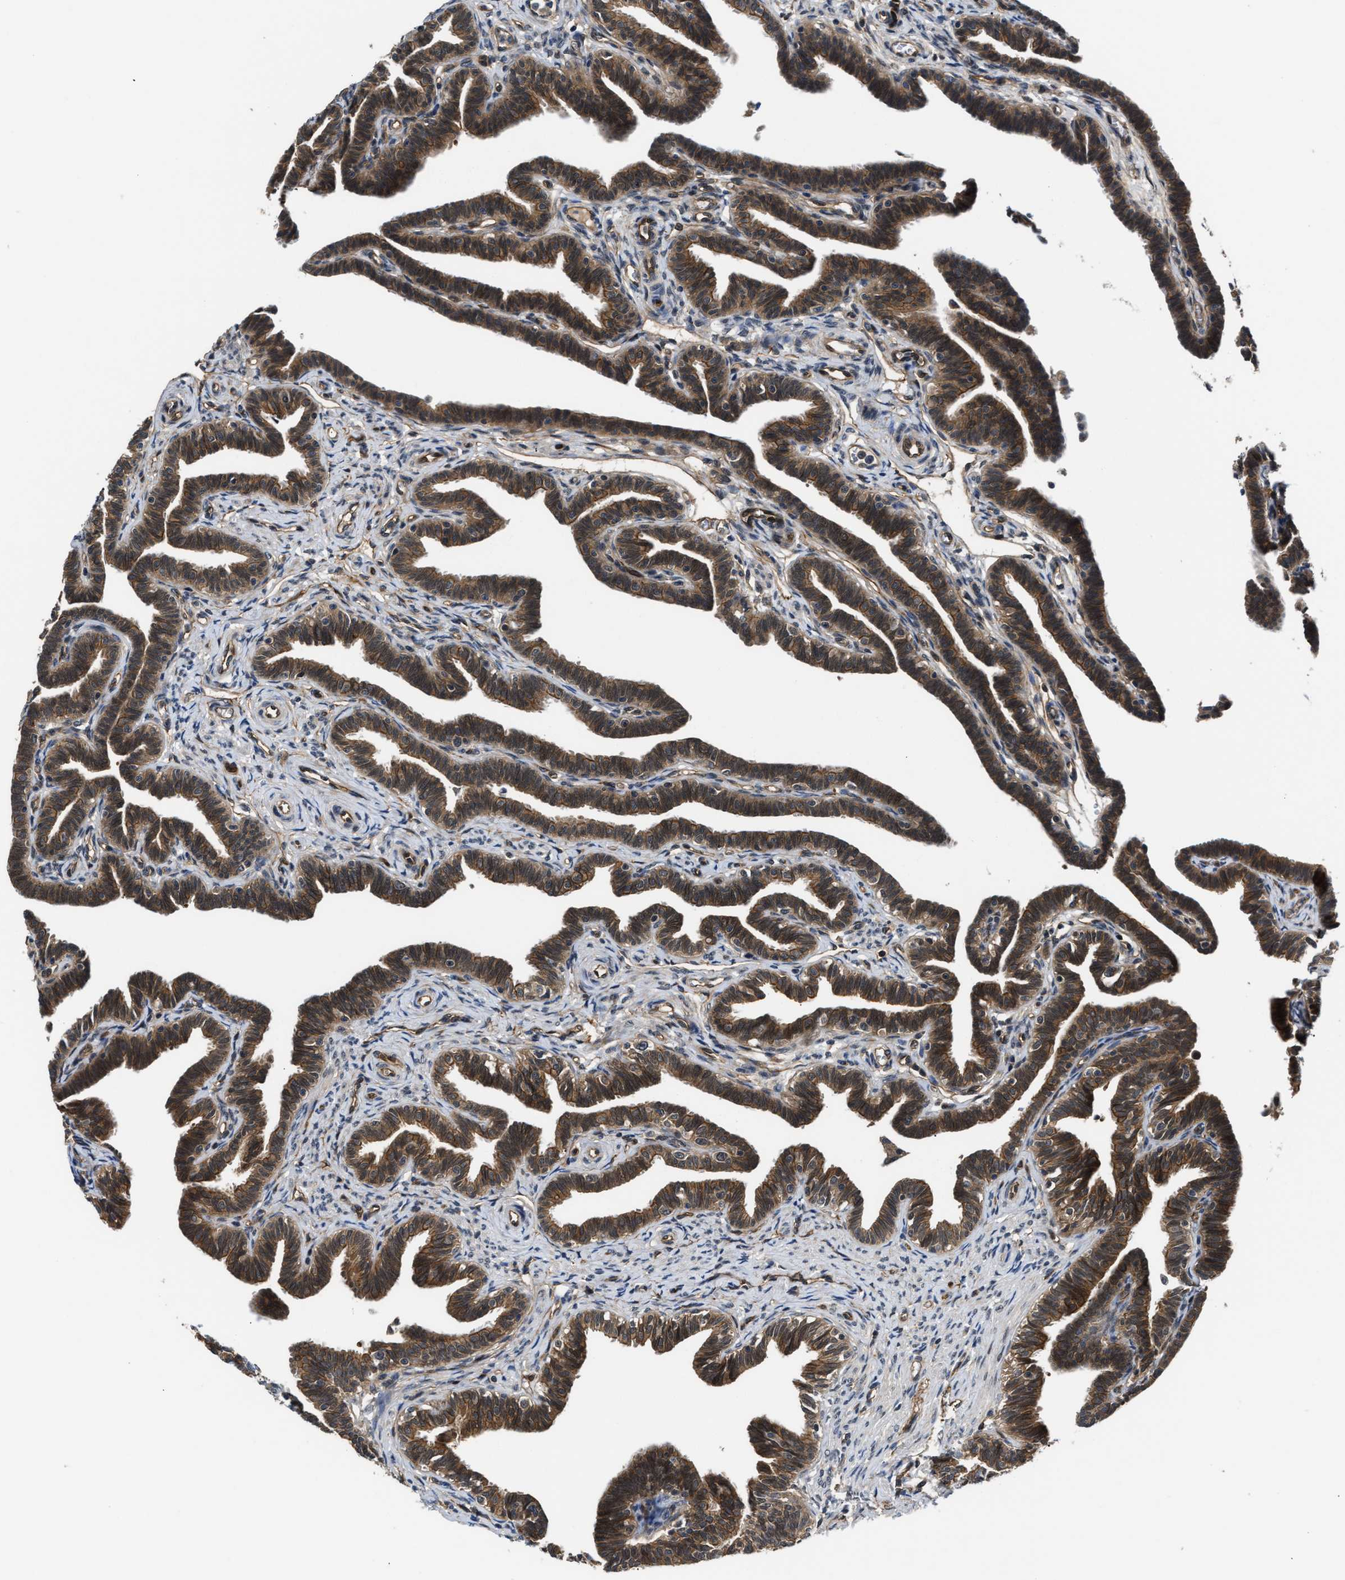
{"staining": {"intensity": "moderate", "quantity": ">75%", "location": "cytoplasmic/membranous"}, "tissue": "fallopian tube", "cell_type": "Glandular cells", "image_type": "normal", "snomed": [{"axis": "morphology", "description": "Normal tissue, NOS"}, {"axis": "topography", "description": "Fallopian tube"}, {"axis": "topography", "description": "Ovary"}], "caption": "DAB (3,3'-diaminobenzidine) immunohistochemical staining of normal fallopian tube demonstrates moderate cytoplasmic/membranous protein staining in about >75% of glandular cells. (DAB (3,3'-diaminobenzidine) IHC, brown staining for protein, blue staining for nuclei).", "gene": "COPS2", "patient": {"sex": "female", "age": 23}}